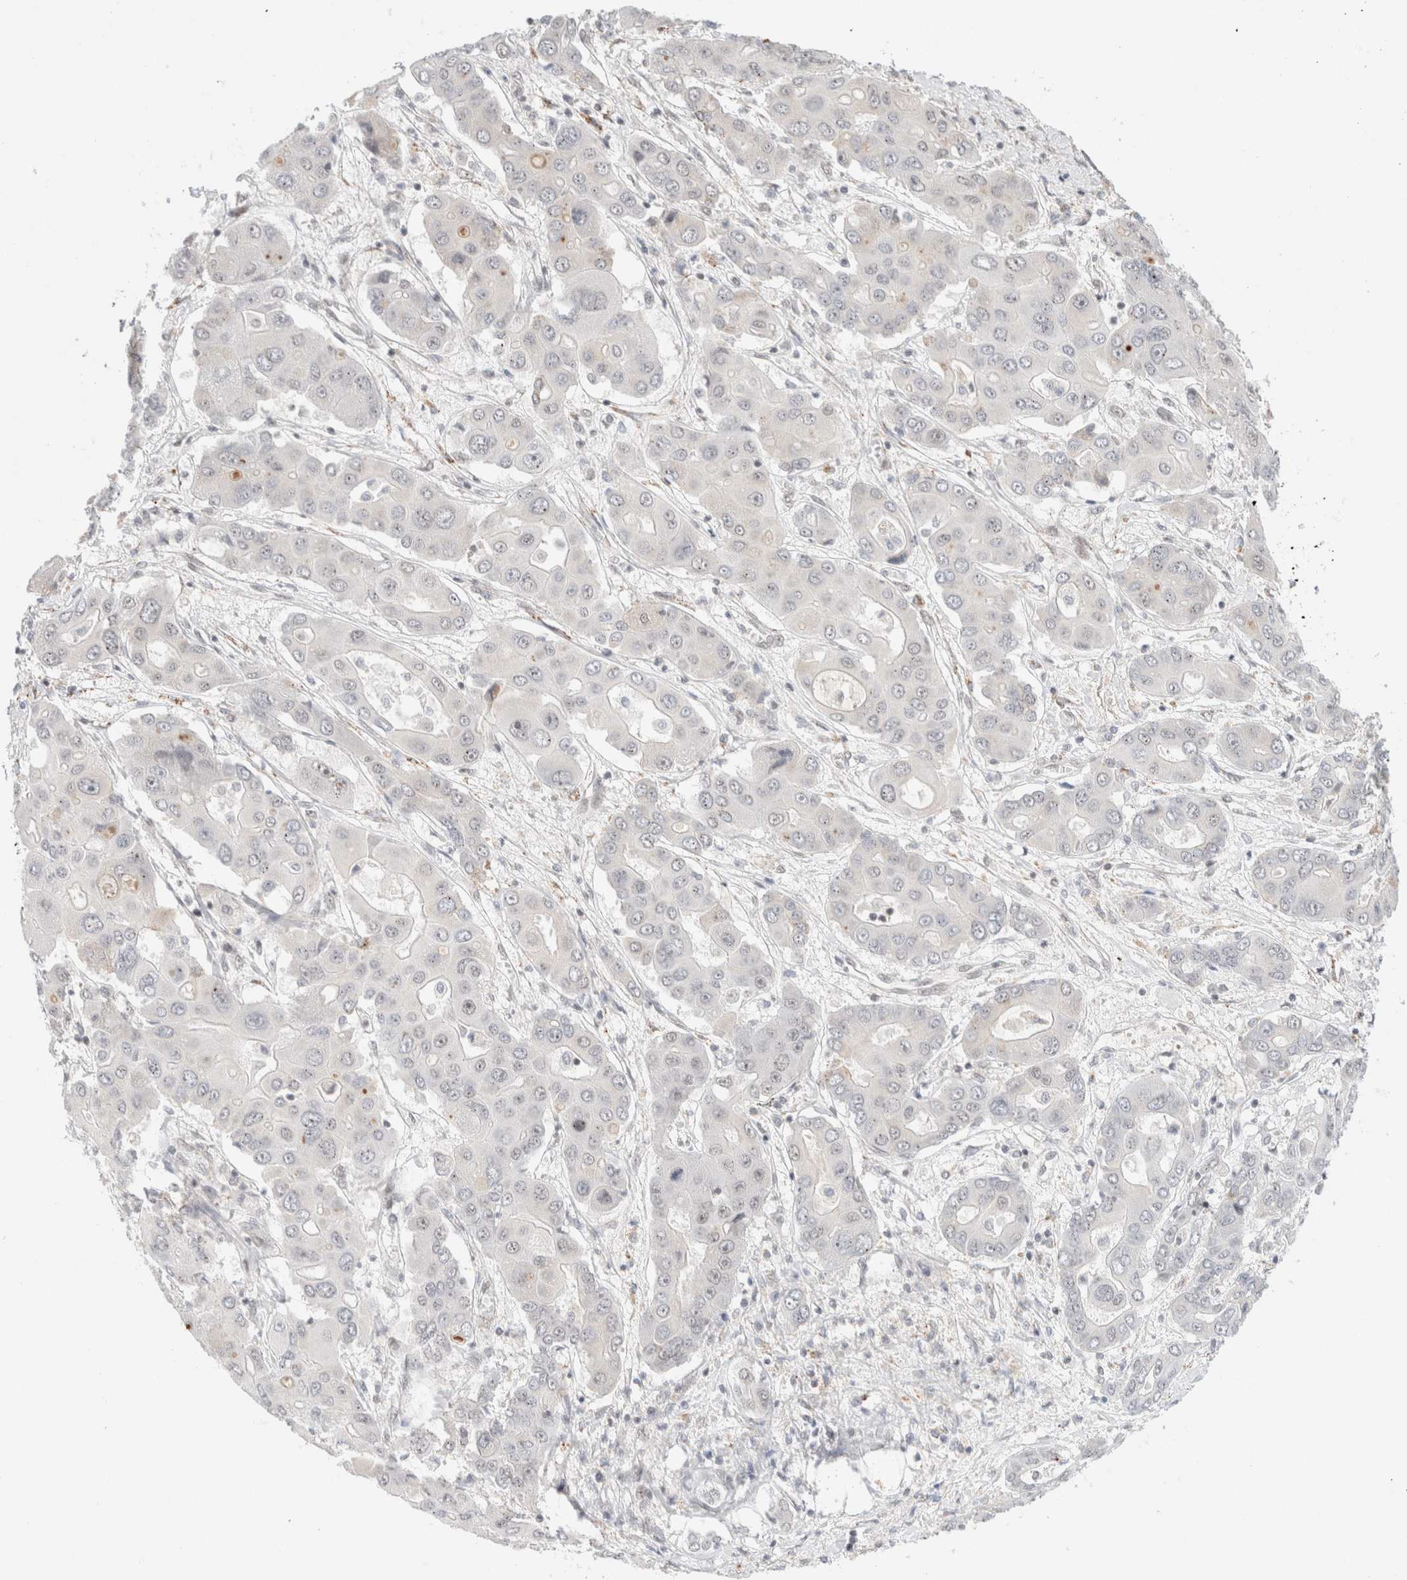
{"staining": {"intensity": "negative", "quantity": "none", "location": "none"}, "tissue": "liver cancer", "cell_type": "Tumor cells", "image_type": "cancer", "snomed": [{"axis": "morphology", "description": "Cholangiocarcinoma"}, {"axis": "topography", "description": "Liver"}], "caption": "Immunohistochemistry (IHC) histopathology image of human cholangiocarcinoma (liver) stained for a protein (brown), which reveals no positivity in tumor cells.", "gene": "GATAD2A", "patient": {"sex": "male", "age": 67}}